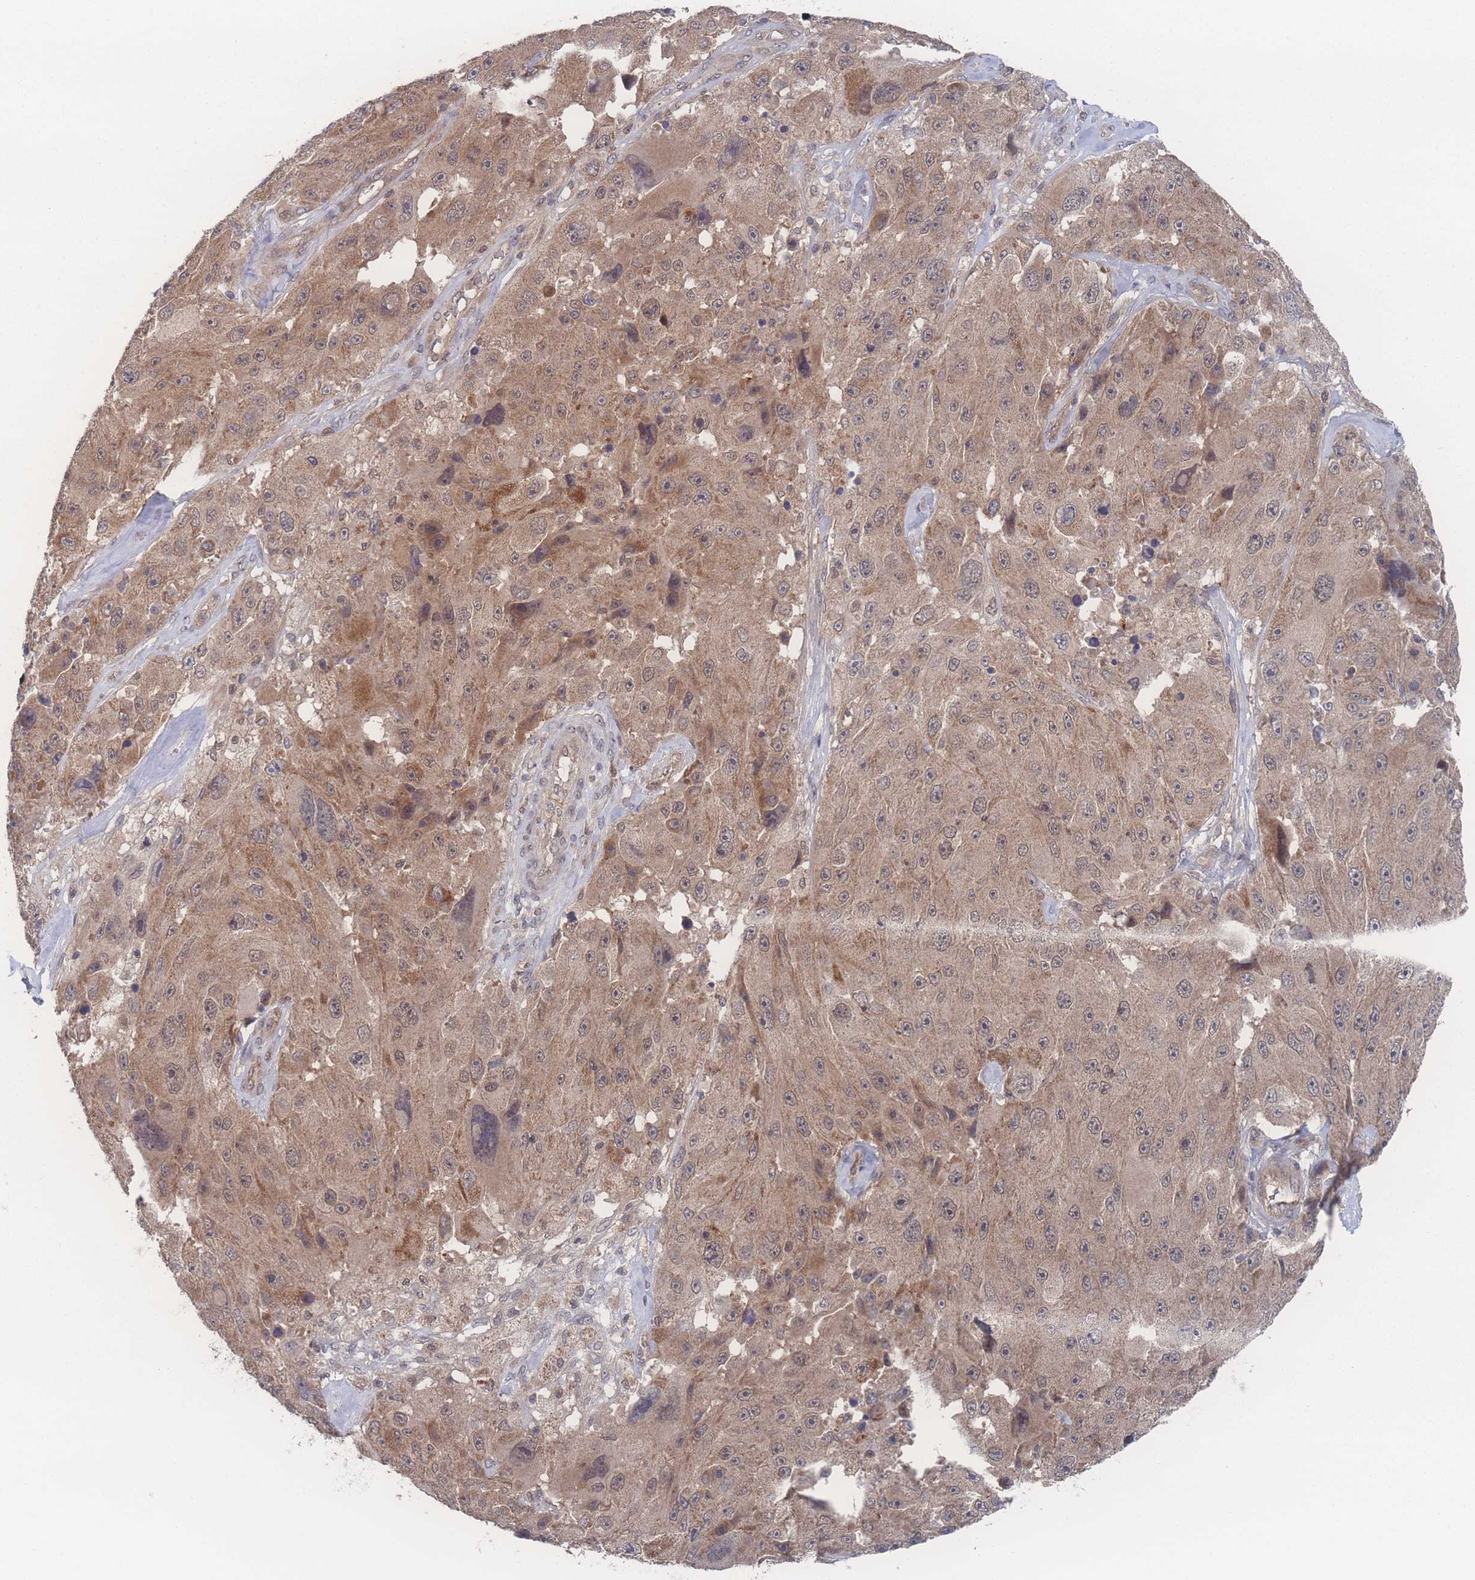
{"staining": {"intensity": "moderate", "quantity": ">75%", "location": "cytoplasmic/membranous,nuclear"}, "tissue": "melanoma", "cell_type": "Tumor cells", "image_type": "cancer", "snomed": [{"axis": "morphology", "description": "Malignant melanoma, Metastatic site"}, {"axis": "topography", "description": "Lymph node"}], "caption": "Malignant melanoma (metastatic site) stained for a protein (brown) shows moderate cytoplasmic/membranous and nuclear positive expression in about >75% of tumor cells.", "gene": "NBEAL1", "patient": {"sex": "male", "age": 62}}